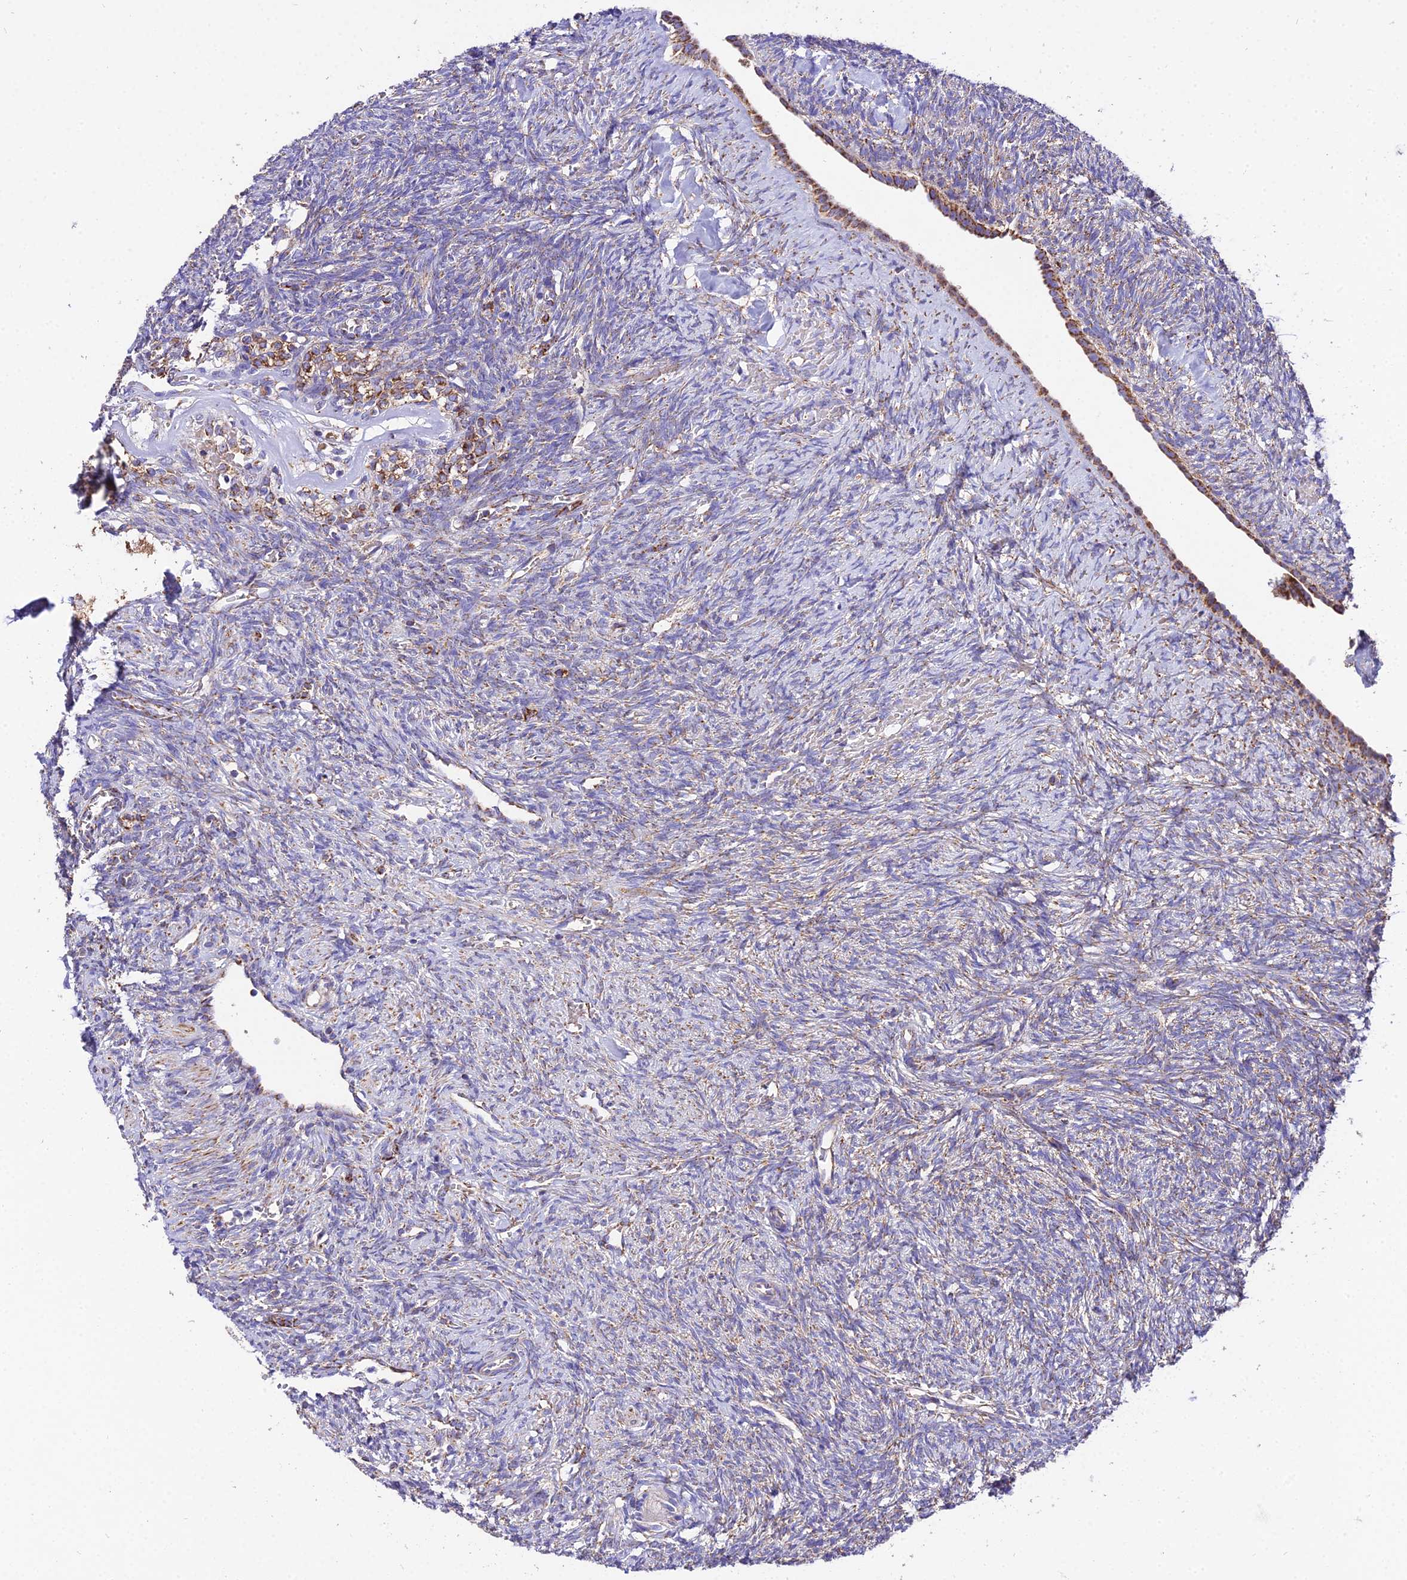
{"staining": {"intensity": "weak", "quantity": "25%-75%", "location": "cytoplasmic/membranous"}, "tissue": "ovary", "cell_type": "Ovarian stroma cells", "image_type": "normal", "snomed": [{"axis": "morphology", "description": "Normal tissue, NOS"}, {"axis": "topography", "description": "Ovary"}], "caption": "Human ovary stained for a protein (brown) demonstrates weak cytoplasmic/membranous positive positivity in about 25%-75% of ovarian stroma cells.", "gene": "OCIAD1", "patient": {"sex": "female", "age": 41}}